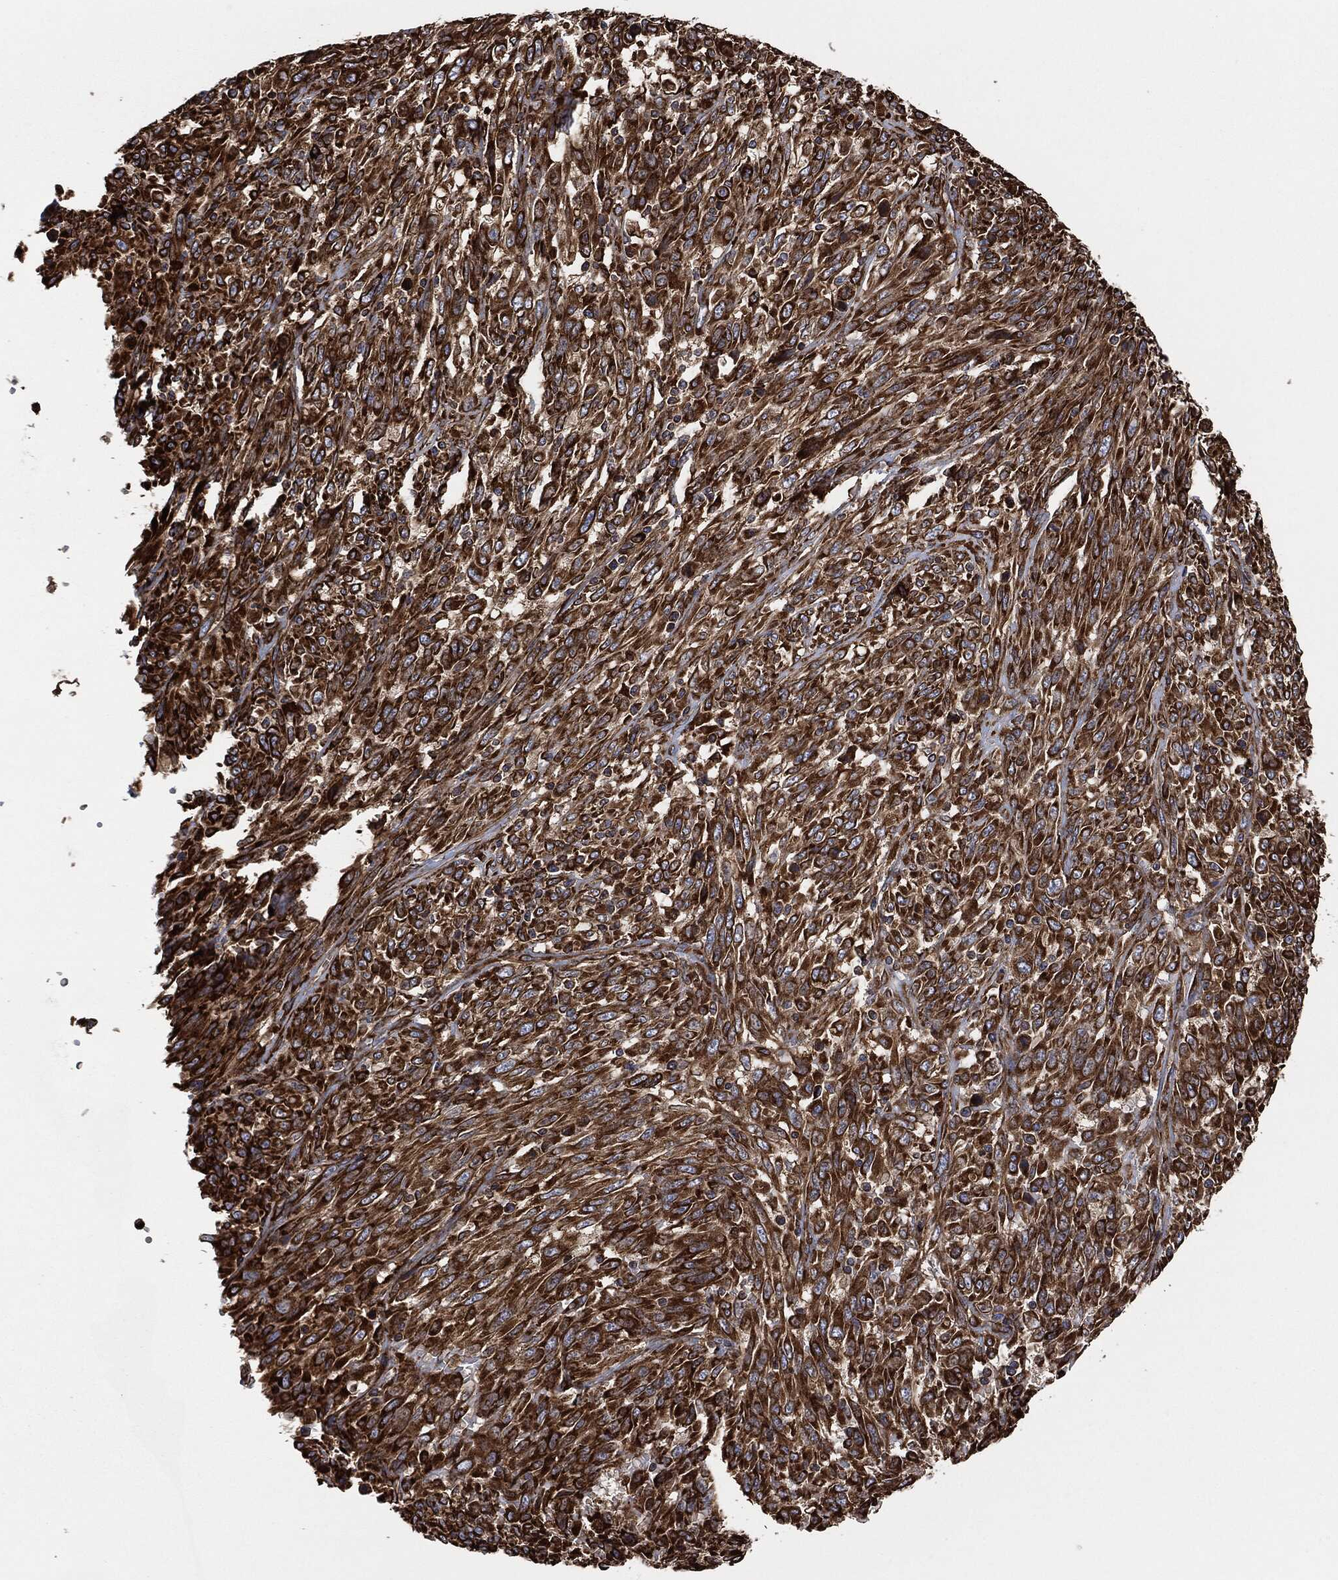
{"staining": {"intensity": "strong", "quantity": ">75%", "location": "cytoplasmic/membranous"}, "tissue": "melanoma", "cell_type": "Tumor cells", "image_type": "cancer", "snomed": [{"axis": "morphology", "description": "Malignant melanoma, NOS"}, {"axis": "topography", "description": "Skin"}], "caption": "High-power microscopy captured an immunohistochemistry (IHC) micrograph of malignant melanoma, revealing strong cytoplasmic/membranous positivity in approximately >75% of tumor cells. The staining was performed using DAB to visualize the protein expression in brown, while the nuclei were stained in blue with hematoxylin (Magnification: 20x).", "gene": "AMFR", "patient": {"sex": "female", "age": 91}}